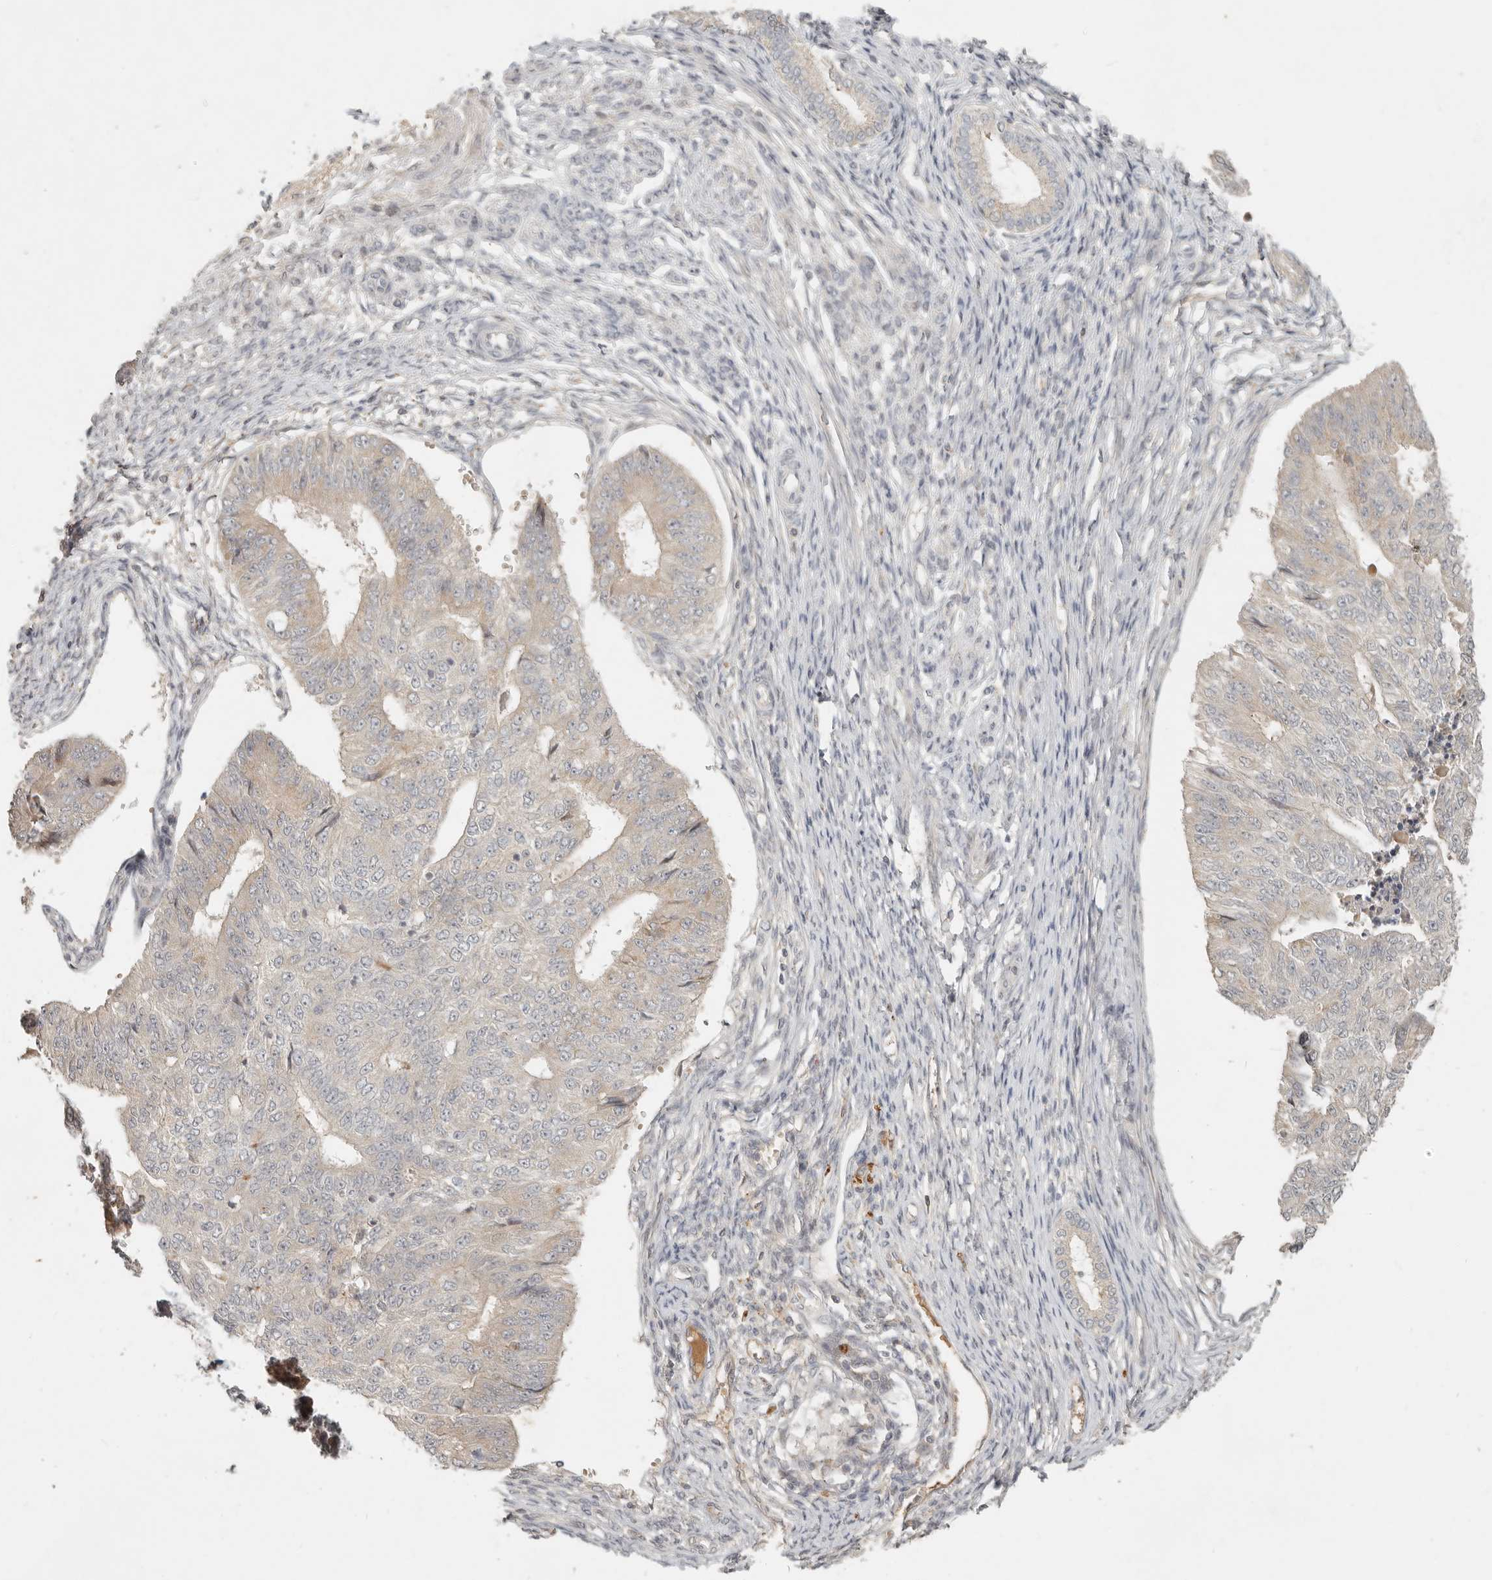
{"staining": {"intensity": "weak", "quantity": "25%-75%", "location": "cytoplasmic/membranous"}, "tissue": "endometrial cancer", "cell_type": "Tumor cells", "image_type": "cancer", "snomed": [{"axis": "morphology", "description": "Adenocarcinoma, NOS"}, {"axis": "topography", "description": "Endometrium"}], "caption": "Tumor cells exhibit low levels of weak cytoplasmic/membranous expression in about 25%-75% of cells in endometrial cancer (adenocarcinoma). (Brightfield microscopy of DAB IHC at high magnification).", "gene": "UBXN11", "patient": {"sex": "female", "age": 32}}